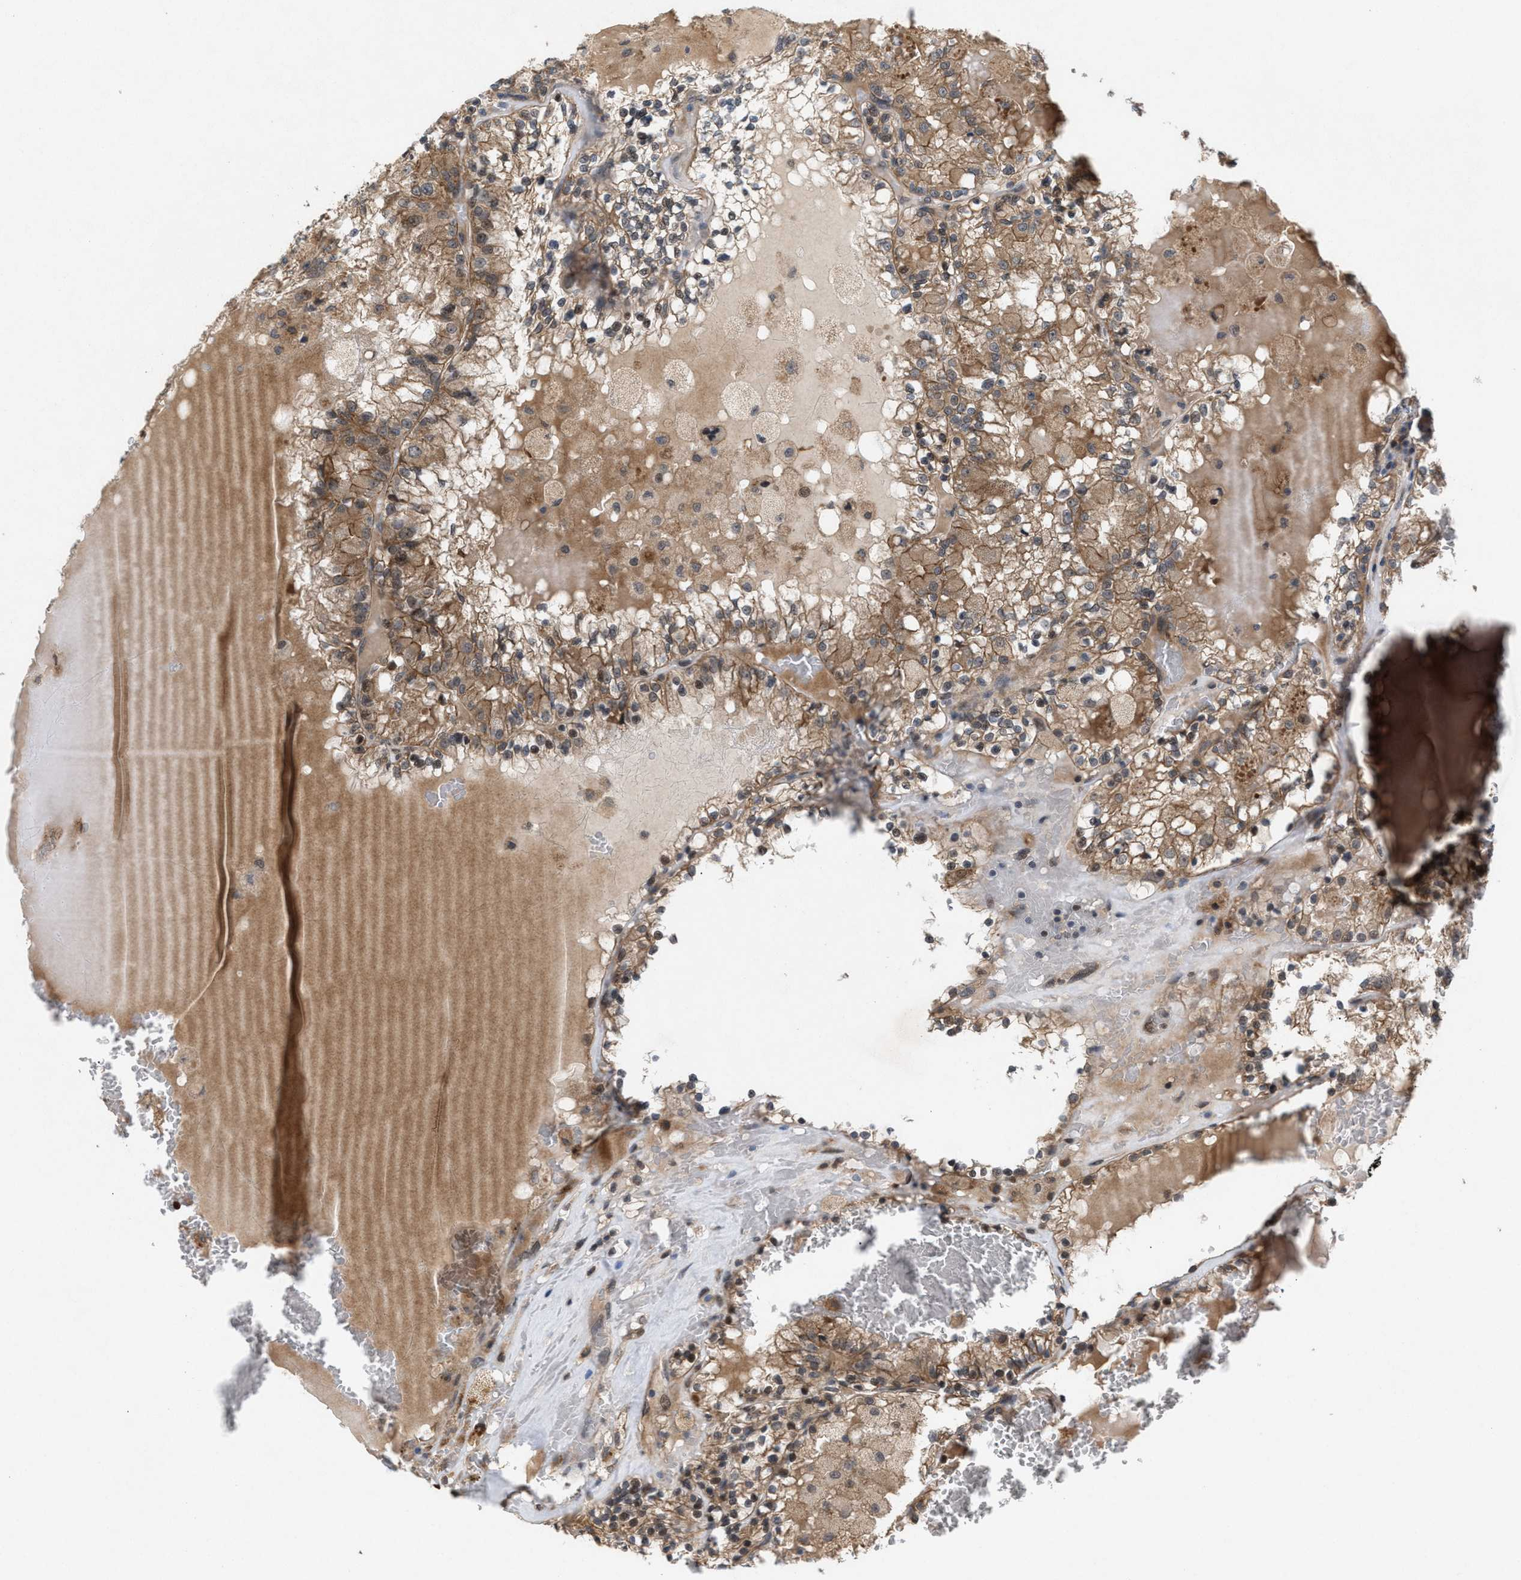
{"staining": {"intensity": "moderate", "quantity": ">75%", "location": "cytoplasmic/membranous"}, "tissue": "renal cancer", "cell_type": "Tumor cells", "image_type": "cancer", "snomed": [{"axis": "morphology", "description": "Adenocarcinoma, NOS"}, {"axis": "topography", "description": "Kidney"}], "caption": "Moderate cytoplasmic/membranous staining for a protein is present in about >75% of tumor cells of renal cancer (adenocarcinoma) using immunohistochemistry.", "gene": "MFSD6", "patient": {"sex": "female", "age": 56}}